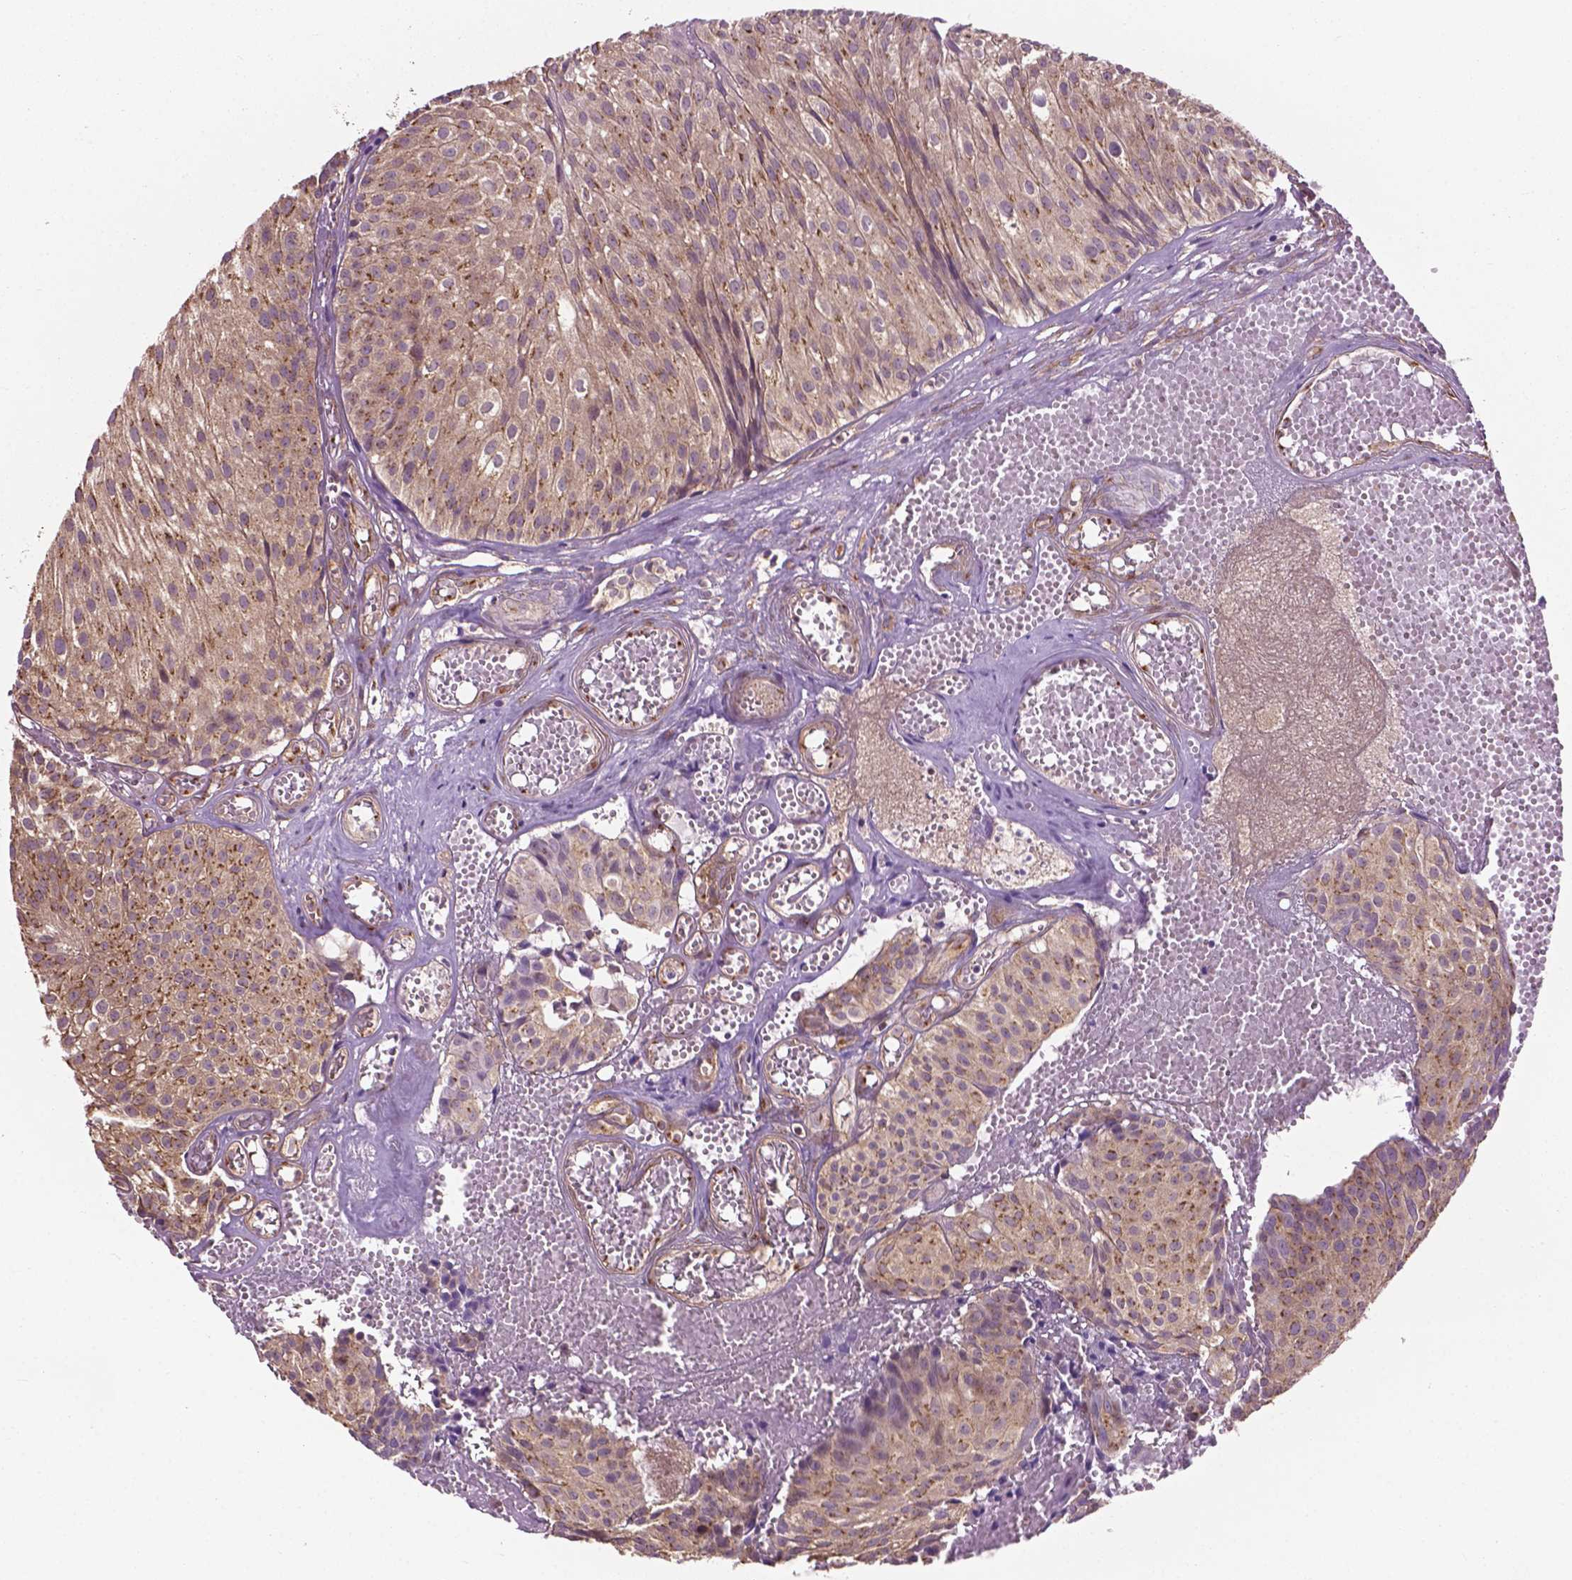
{"staining": {"intensity": "weak", "quantity": ">75%", "location": "cytoplasmic/membranous"}, "tissue": "urothelial cancer", "cell_type": "Tumor cells", "image_type": "cancer", "snomed": [{"axis": "morphology", "description": "Urothelial carcinoma, Low grade"}, {"axis": "topography", "description": "Urinary bladder"}], "caption": "Immunohistochemistry (IHC) image of urothelial cancer stained for a protein (brown), which demonstrates low levels of weak cytoplasmic/membranous positivity in approximately >75% of tumor cells.", "gene": "PPP1CB", "patient": {"sex": "male", "age": 63}}